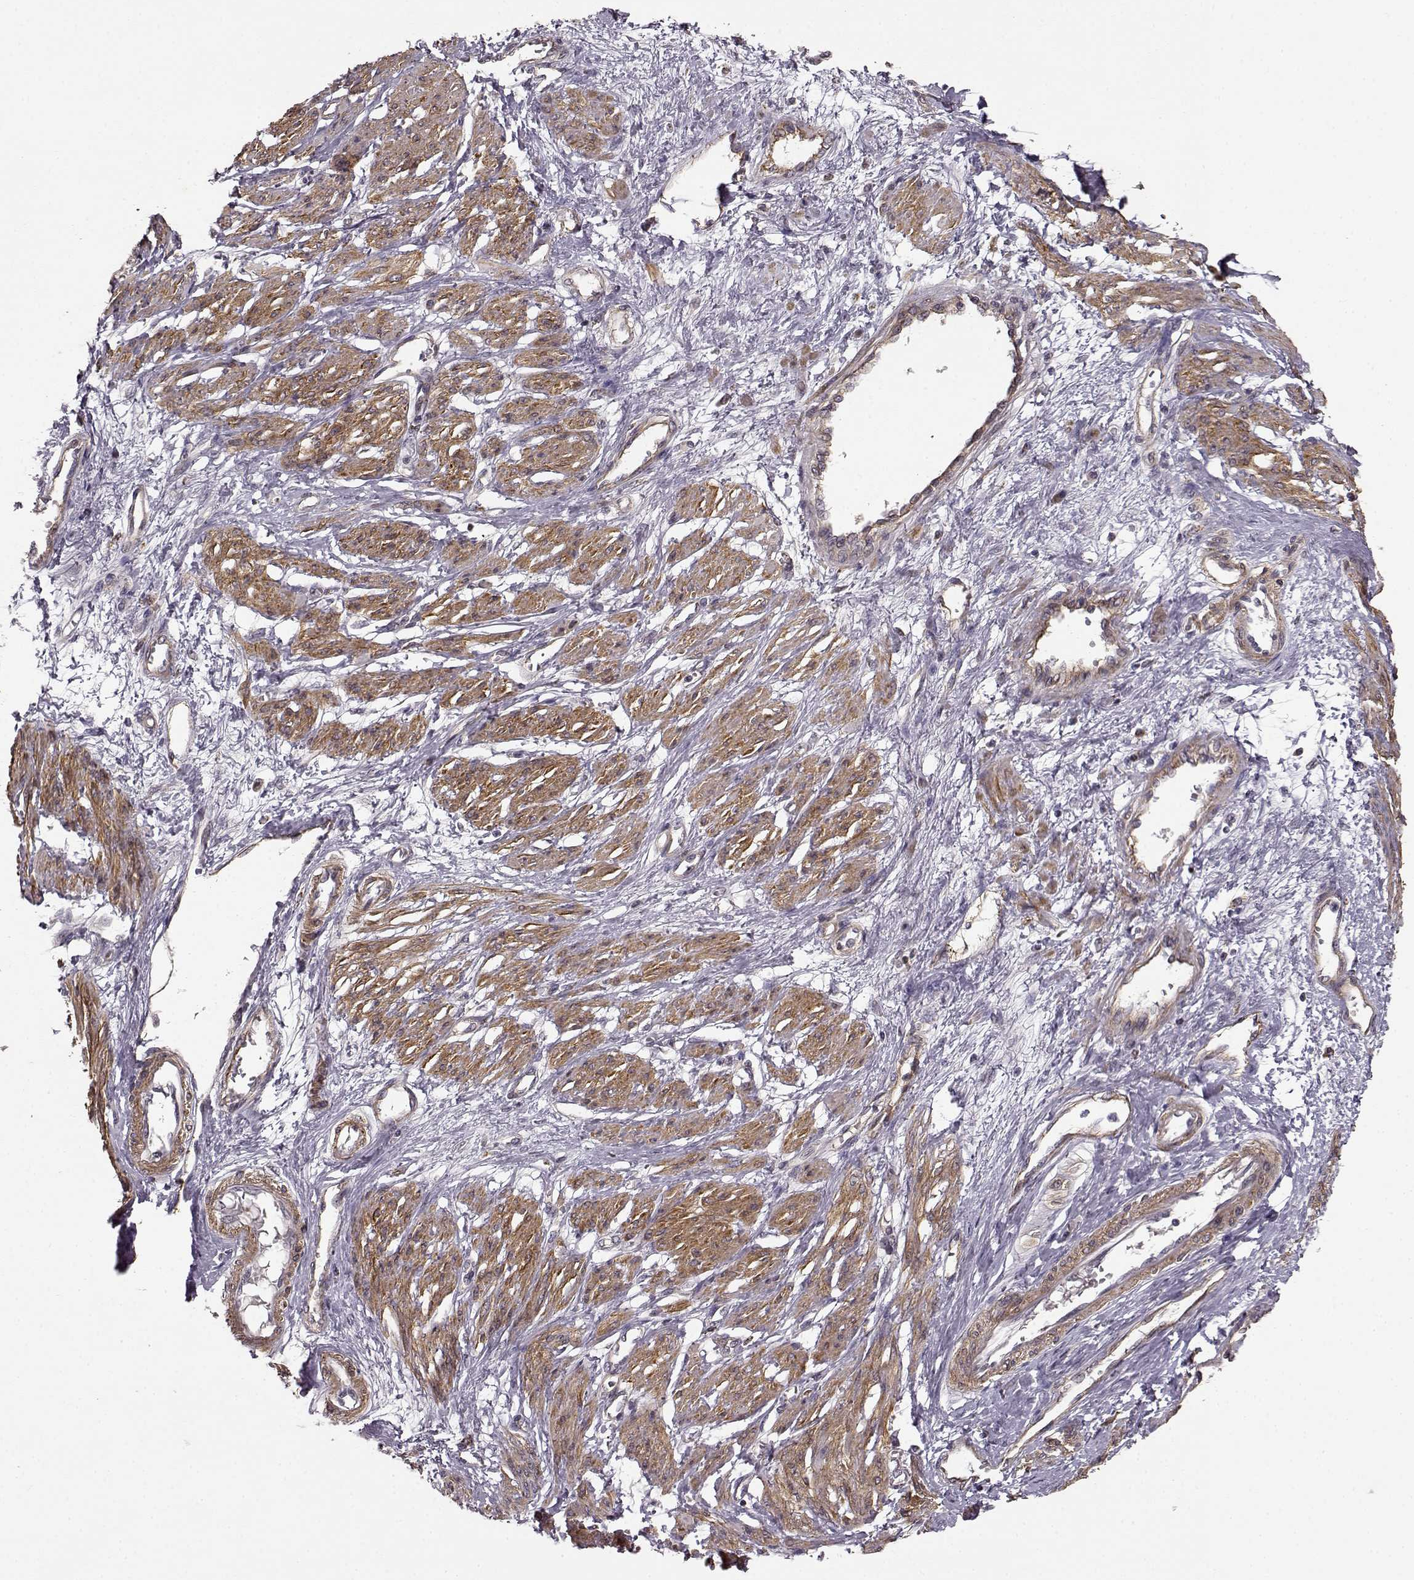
{"staining": {"intensity": "moderate", "quantity": "<25%", "location": "cytoplasmic/membranous"}, "tissue": "smooth muscle", "cell_type": "Smooth muscle cells", "image_type": "normal", "snomed": [{"axis": "morphology", "description": "Normal tissue, NOS"}, {"axis": "topography", "description": "Smooth muscle"}, {"axis": "topography", "description": "Uterus"}], "caption": "Moderate cytoplasmic/membranous protein staining is seen in approximately <25% of smooth muscle cells in smooth muscle. (DAB IHC with brightfield microscopy, high magnification).", "gene": "BACH2", "patient": {"sex": "female", "age": 39}}